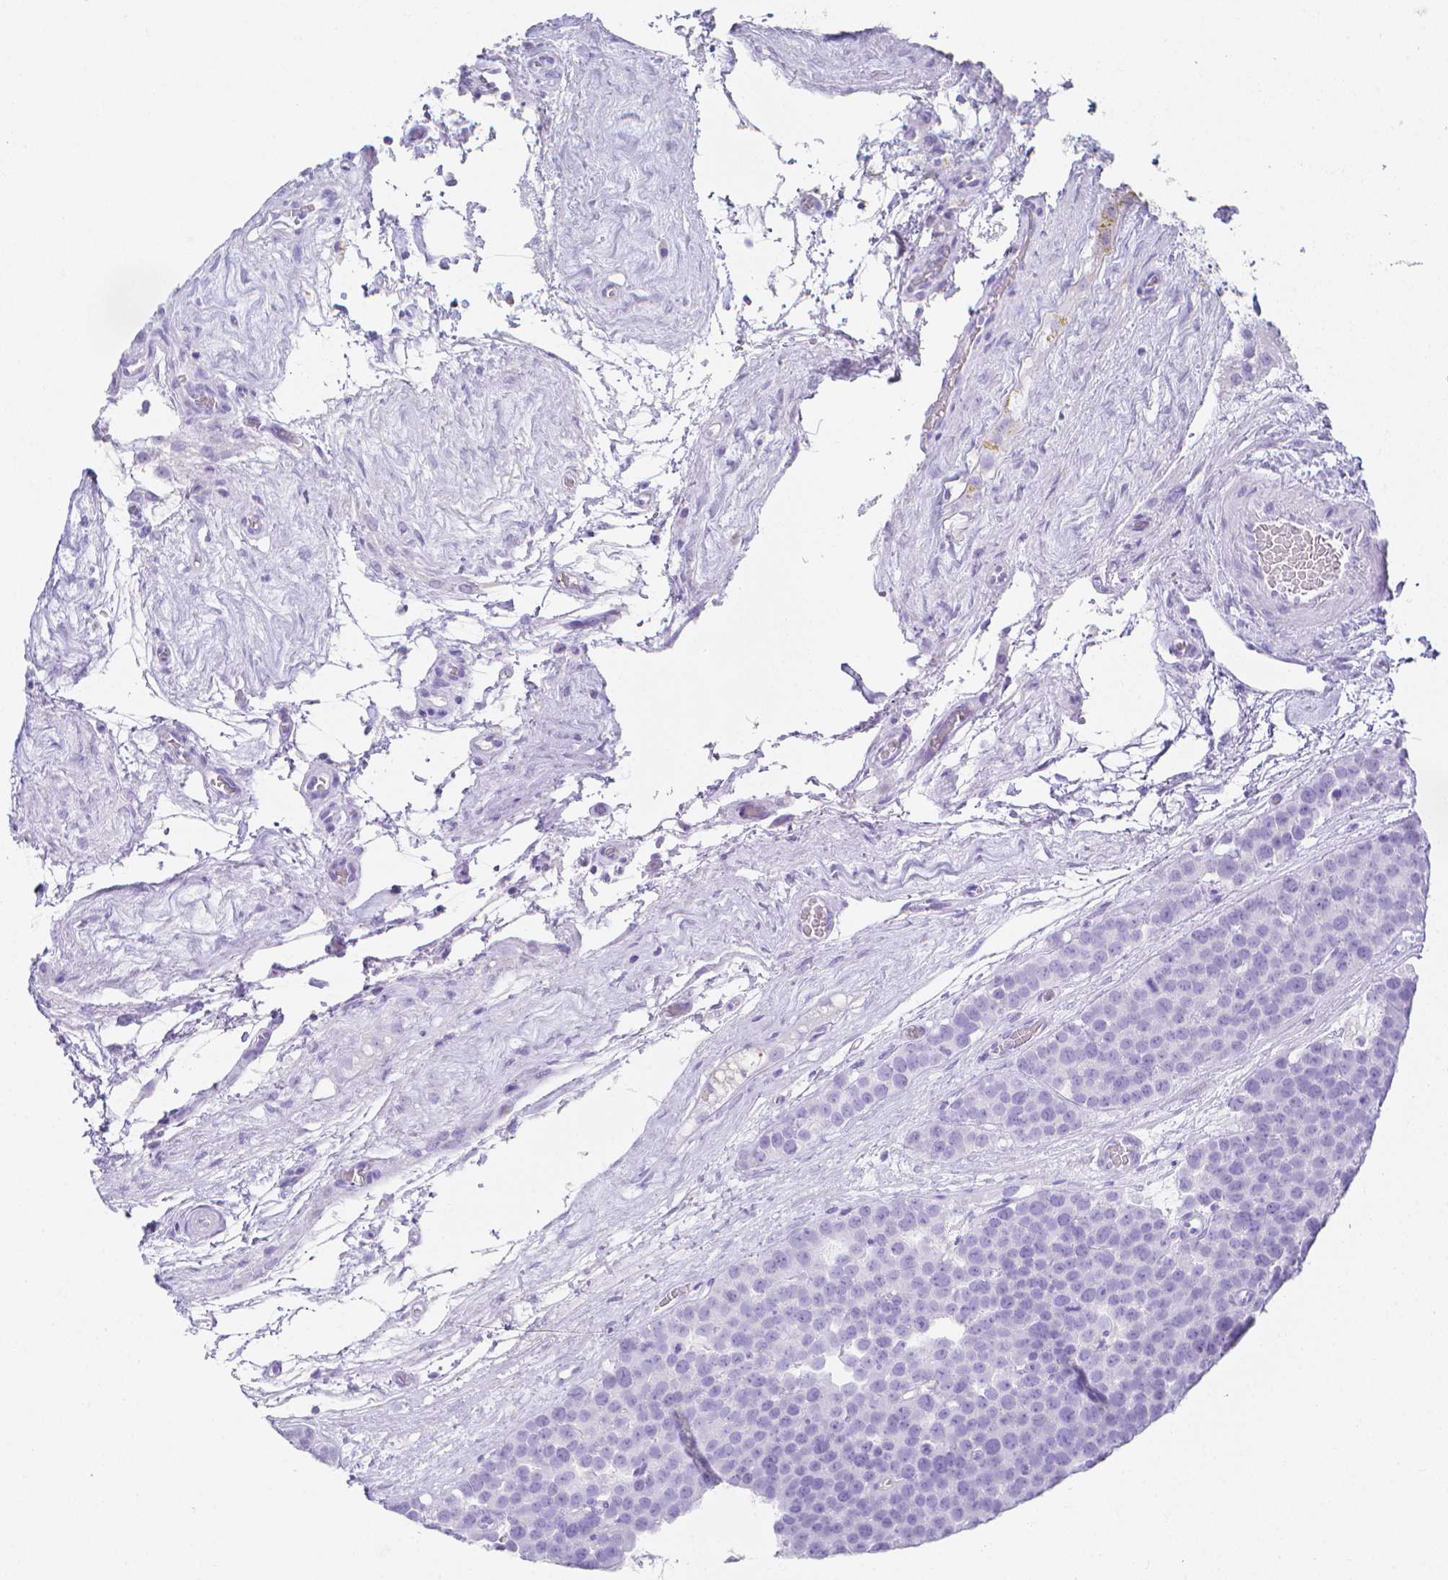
{"staining": {"intensity": "negative", "quantity": "none", "location": "none"}, "tissue": "testis cancer", "cell_type": "Tumor cells", "image_type": "cancer", "snomed": [{"axis": "morphology", "description": "Seminoma, NOS"}, {"axis": "topography", "description": "Testis"}], "caption": "The immunohistochemistry (IHC) histopathology image has no significant expression in tumor cells of testis cancer tissue.", "gene": "LGALS4", "patient": {"sex": "male", "age": 71}}